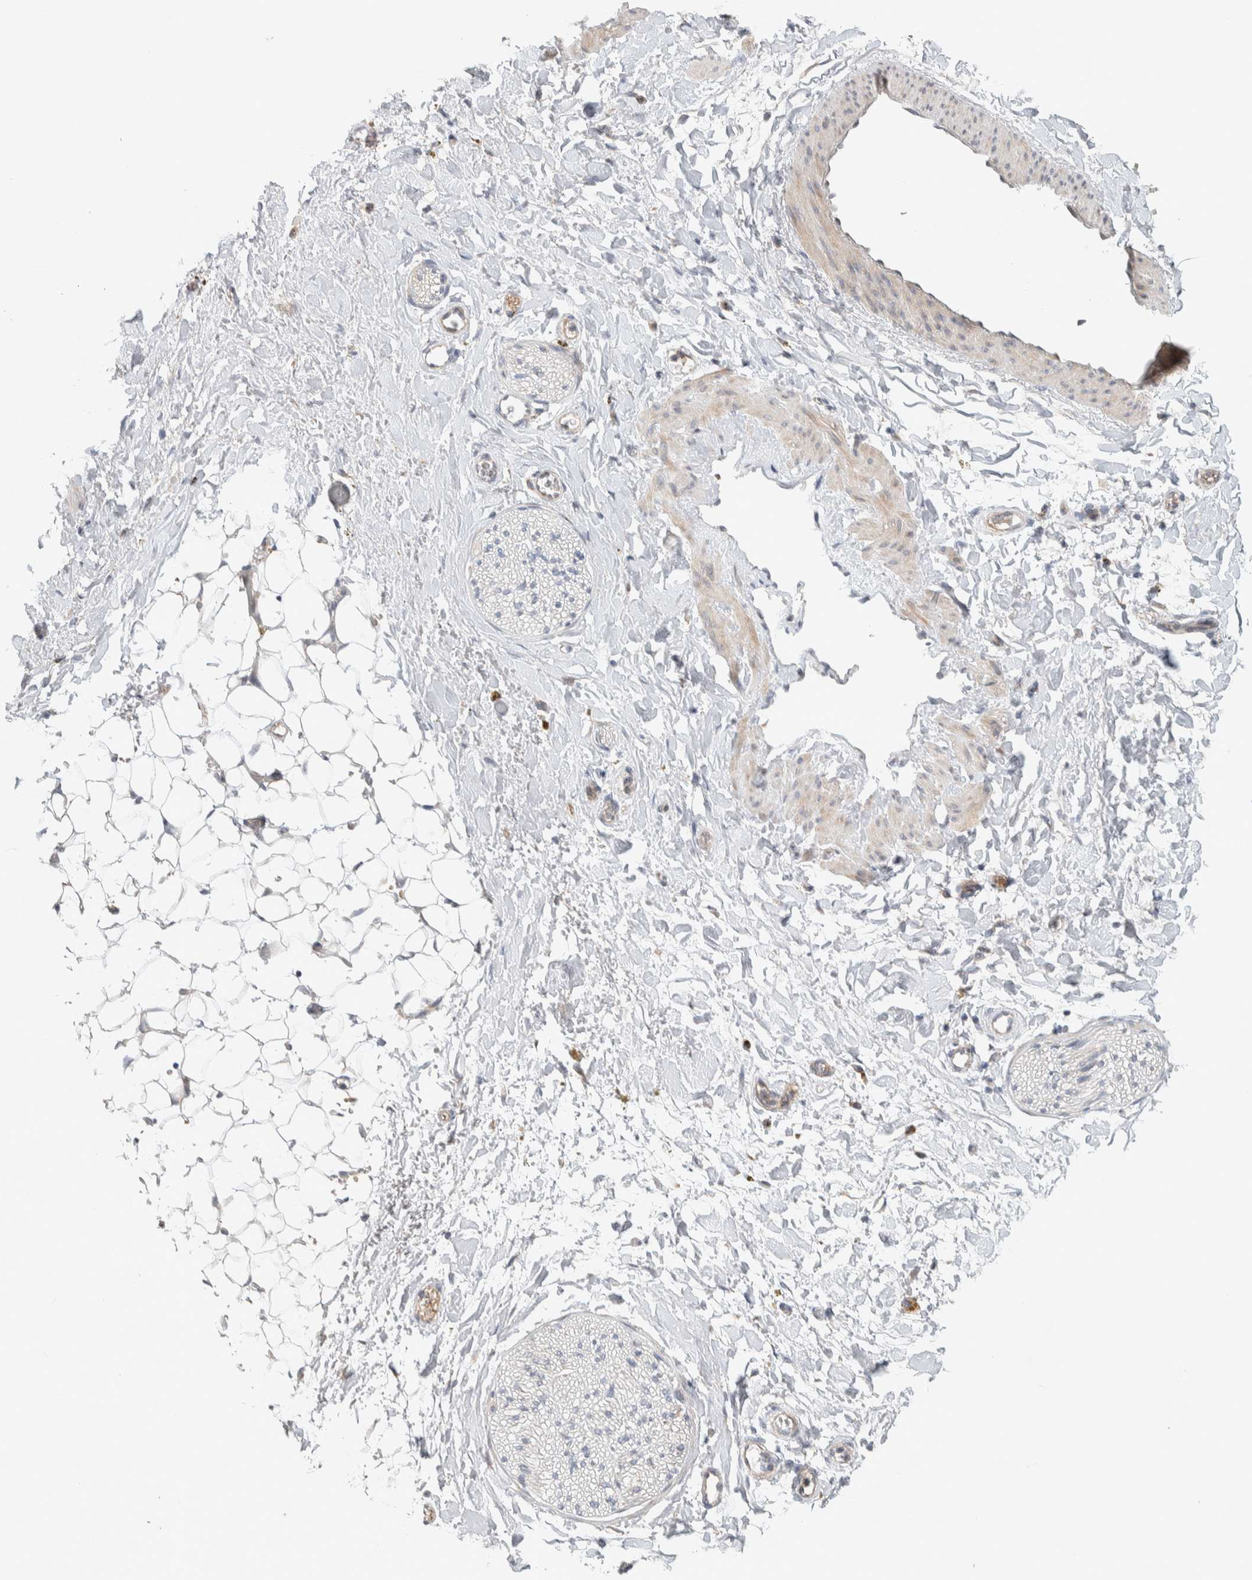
{"staining": {"intensity": "weak", "quantity": ">75%", "location": "cytoplasmic/membranous"}, "tissue": "adipose tissue", "cell_type": "Adipocytes", "image_type": "normal", "snomed": [{"axis": "morphology", "description": "Normal tissue, NOS"}, {"axis": "topography", "description": "Kidney"}, {"axis": "topography", "description": "Peripheral nerve tissue"}], "caption": "Immunohistochemical staining of unremarkable human adipose tissue exhibits weak cytoplasmic/membranous protein expression in about >75% of adipocytes.", "gene": "ADCY8", "patient": {"sex": "male", "age": 7}}